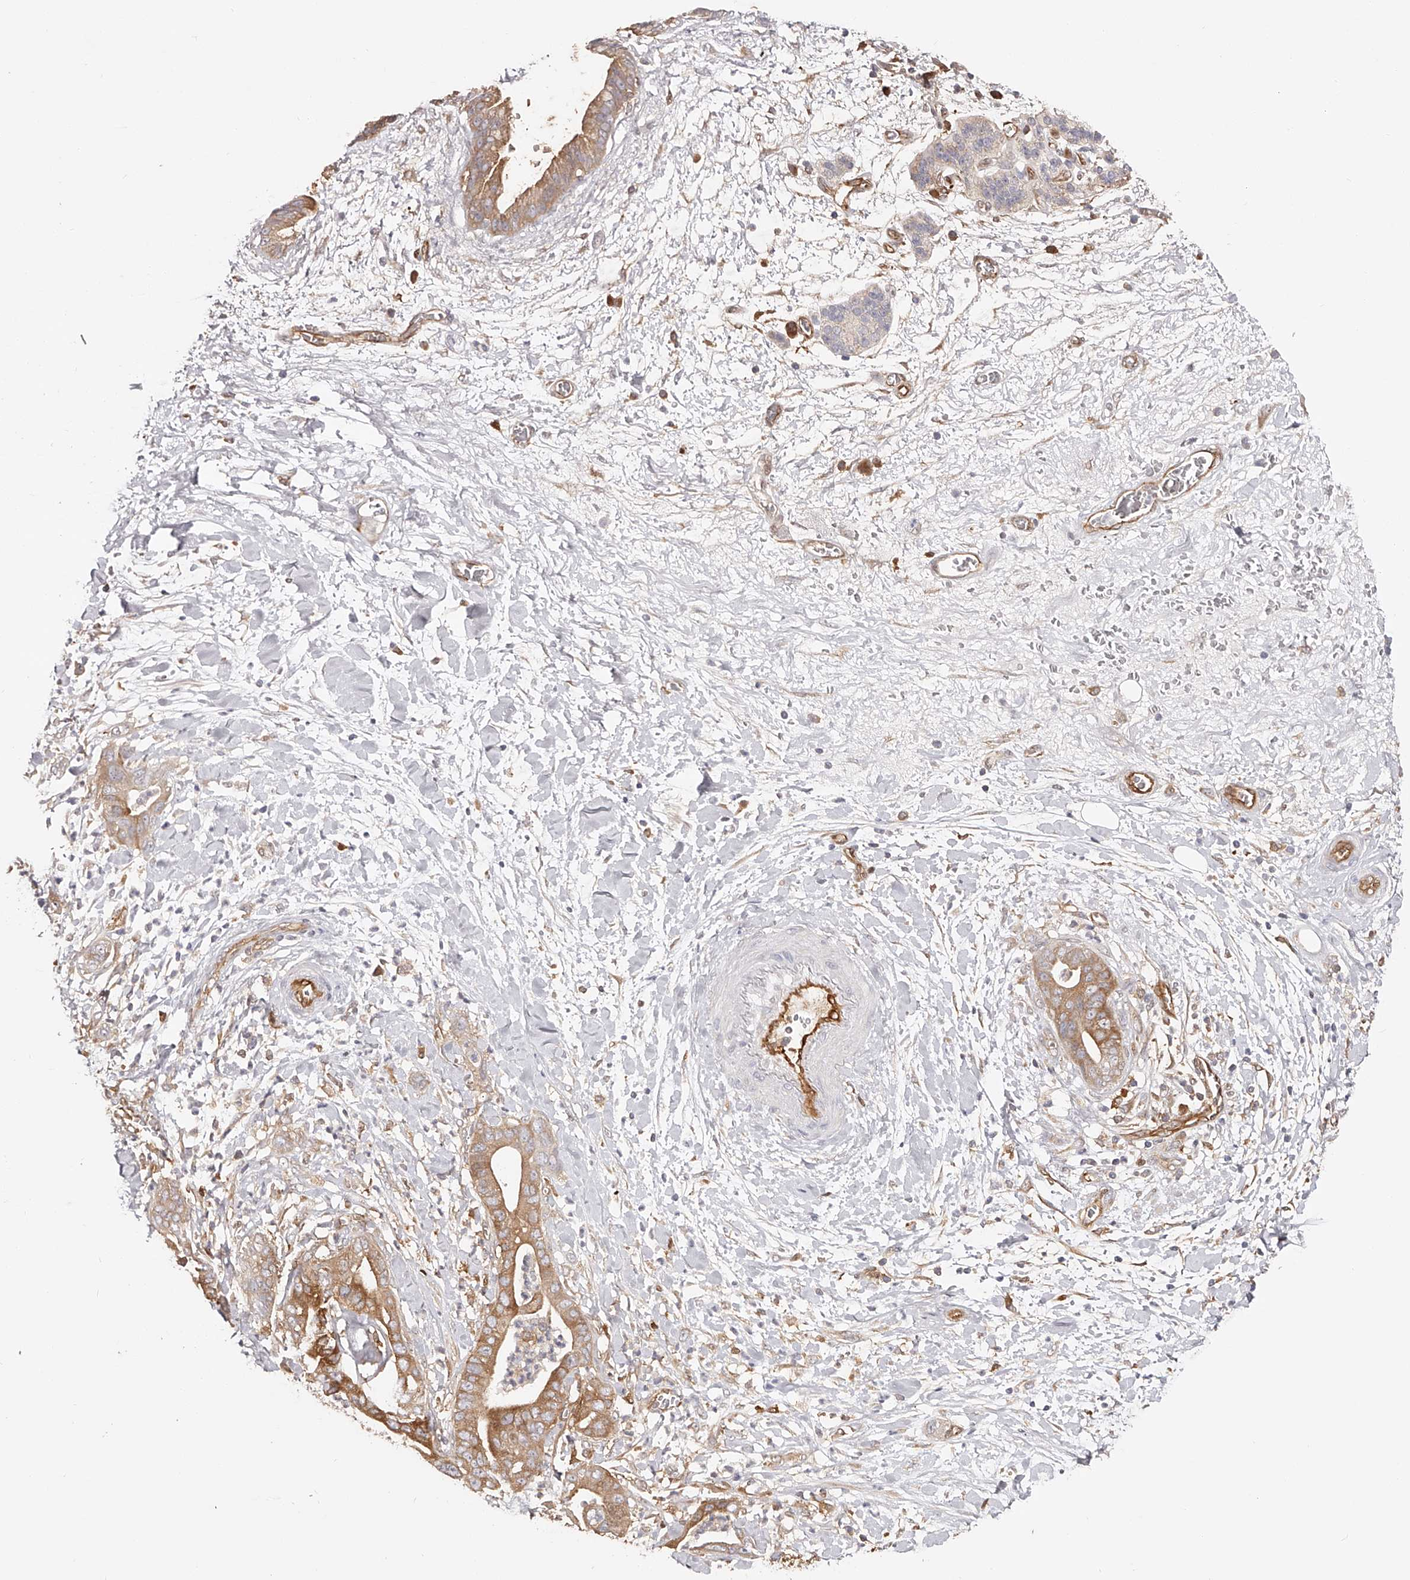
{"staining": {"intensity": "moderate", "quantity": ">75%", "location": "cytoplasmic/membranous"}, "tissue": "pancreatic cancer", "cell_type": "Tumor cells", "image_type": "cancer", "snomed": [{"axis": "morphology", "description": "Adenocarcinoma, NOS"}, {"axis": "topography", "description": "Pancreas"}], "caption": "The image shows a brown stain indicating the presence of a protein in the cytoplasmic/membranous of tumor cells in pancreatic adenocarcinoma. The staining was performed using DAB (3,3'-diaminobenzidine), with brown indicating positive protein expression. Nuclei are stained blue with hematoxylin.", "gene": "LAP3", "patient": {"sex": "female", "age": 78}}